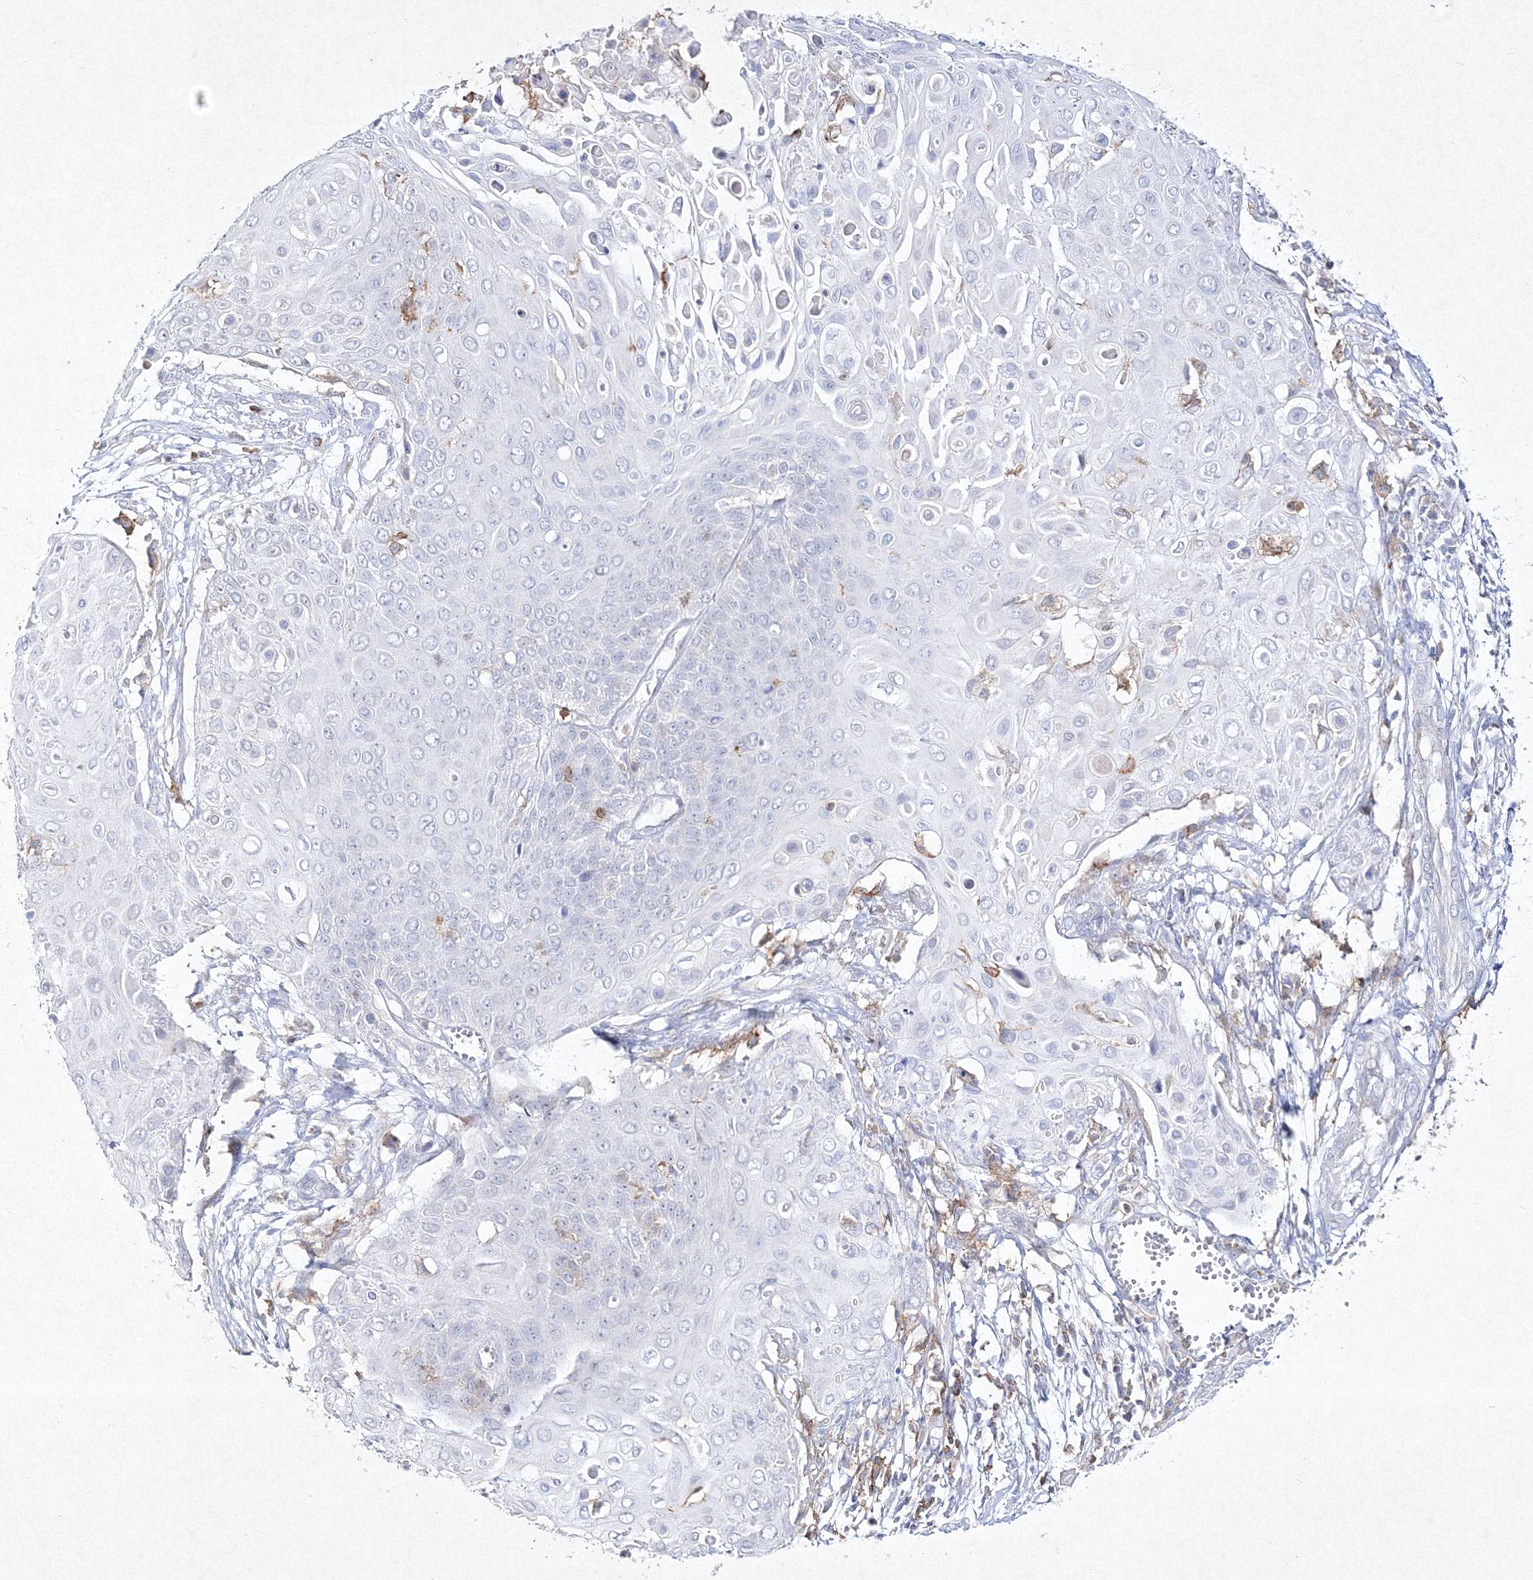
{"staining": {"intensity": "negative", "quantity": "none", "location": "none"}, "tissue": "cervical cancer", "cell_type": "Tumor cells", "image_type": "cancer", "snomed": [{"axis": "morphology", "description": "Squamous cell carcinoma, NOS"}, {"axis": "topography", "description": "Cervix"}], "caption": "The immunohistochemistry micrograph has no significant staining in tumor cells of cervical cancer tissue.", "gene": "HCST", "patient": {"sex": "female", "age": 39}}